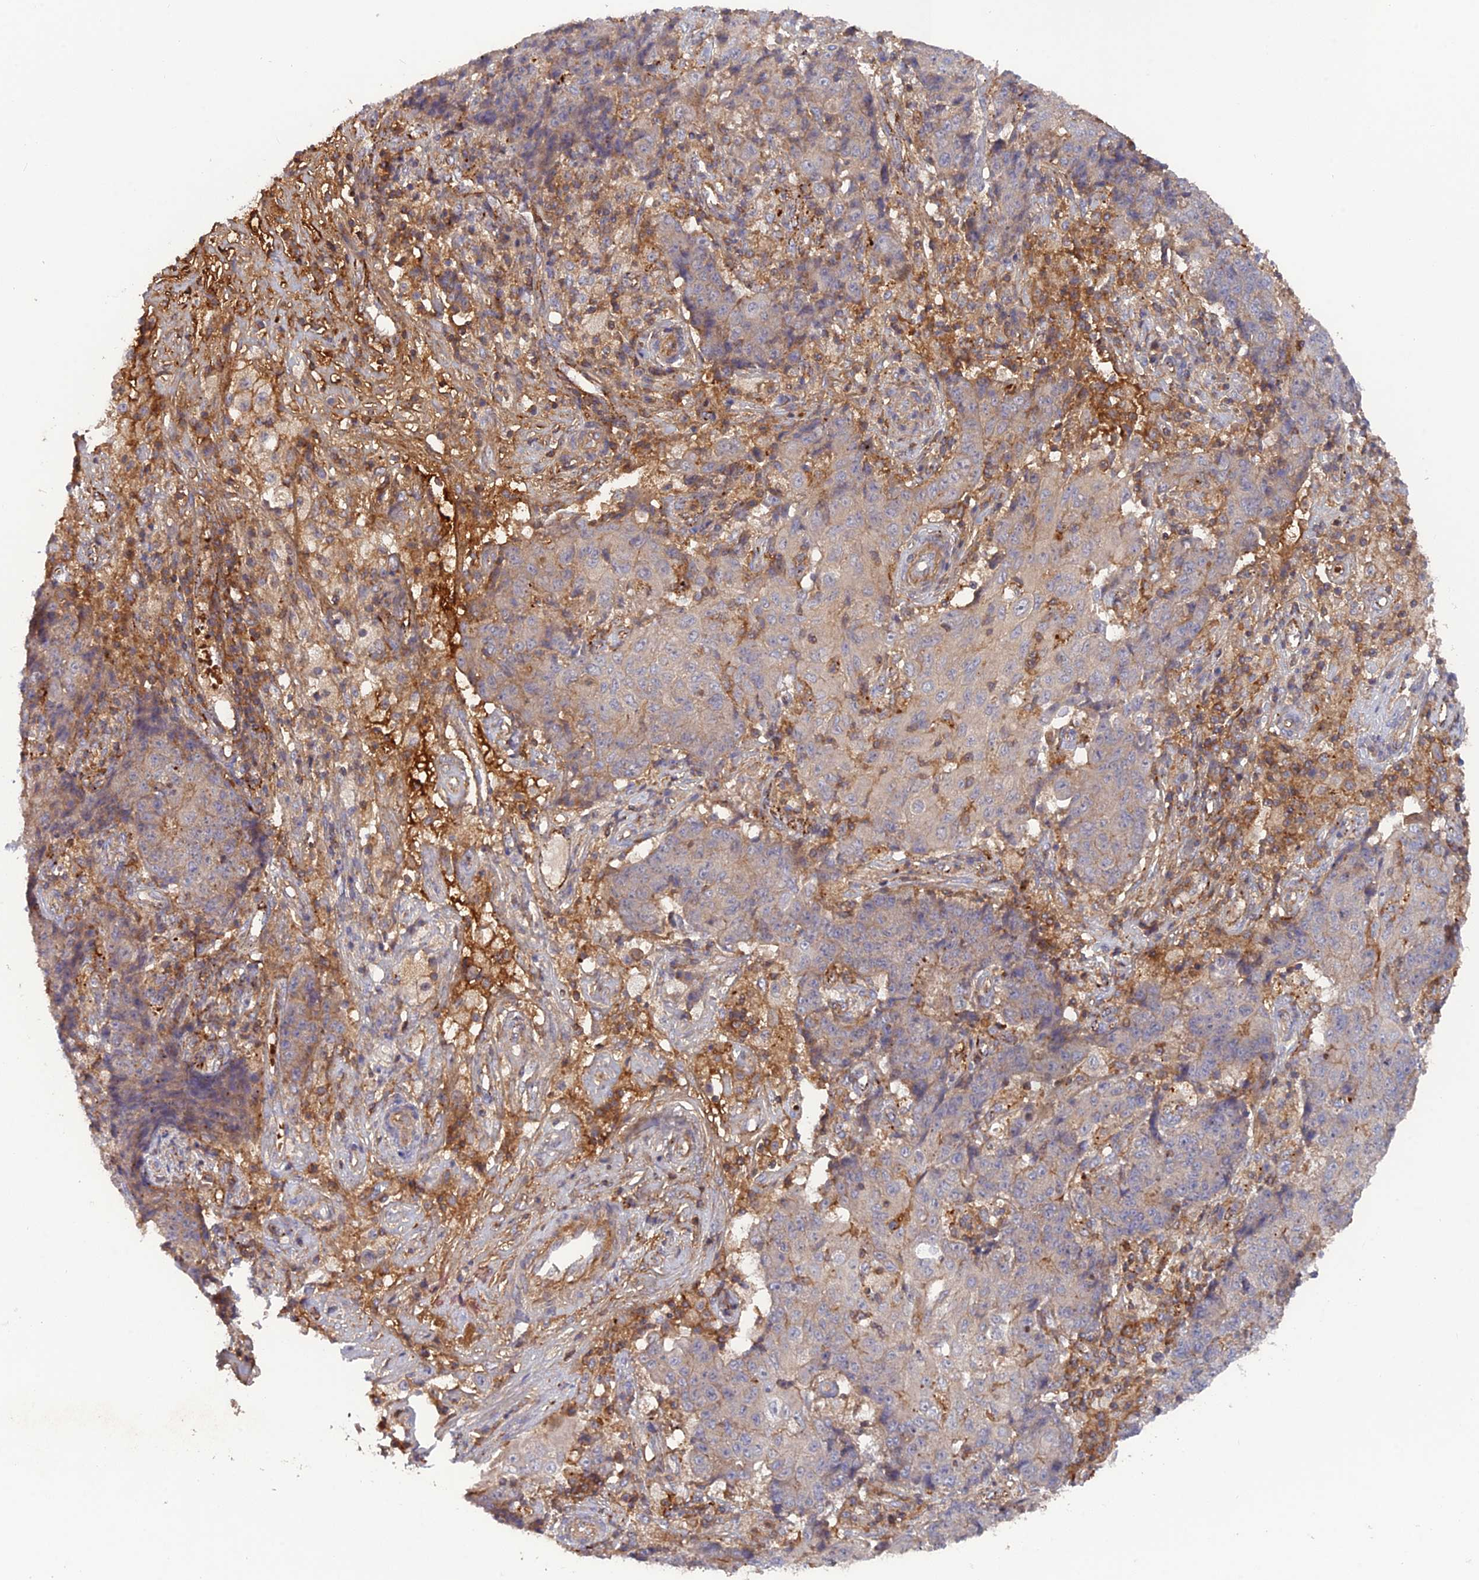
{"staining": {"intensity": "negative", "quantity": "none", "location": "none"}, "tissue": "ovarian cancer", "cell_type": "Tumor cells", "image_type": "cancer", "snomed": [{"axis": "morphology", "description": "Carcinoma, endometroid"}, {"axis": "topography", "description": "Ovary"}], "caption": "This is a image of immunohistochemistry staining of ovarian endometroid carcinoma, which shows no positivity in tumor cells.", "gene": "CPNE7", "patient": {"sex": "female", "age": 42}}